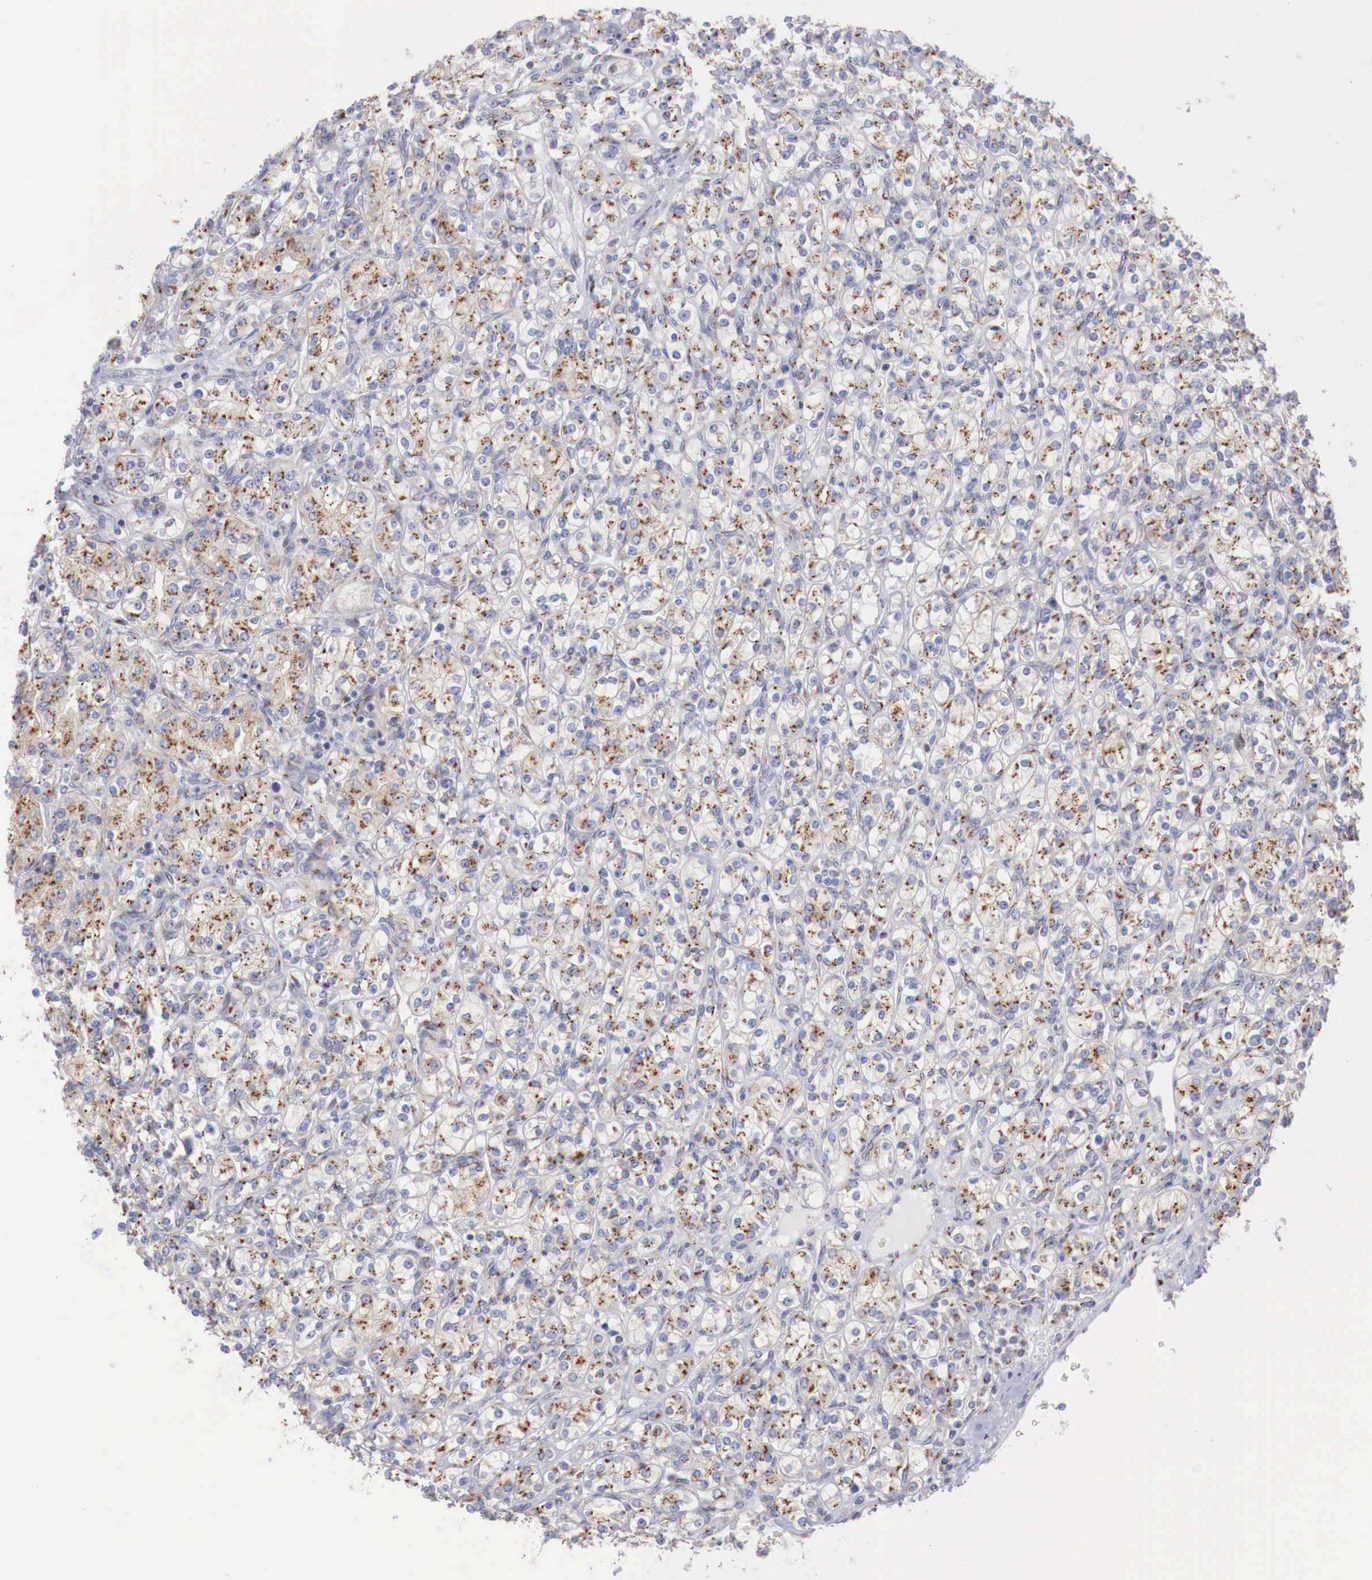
{"staining": {"intensity": "moderate", "quantity": "25%-75%", "location": "cytoplasmic/membranous"}, "tissue": "renal cancer", "cell_type": "Tumor cells", "image_type": "cancer", "snomed": [{"axis": "morphology", "description": "Adenocarcinoma, NOS"}, {"axis": "topography", "description": "Kidney"}], "caption": "Renal adenocarcinoma stained for a protein displays moderate cytoplasmic/membranous positivity in tumor cells.", "gene": "SYAP1", "patient": {"sex": "male", "age": 77}}